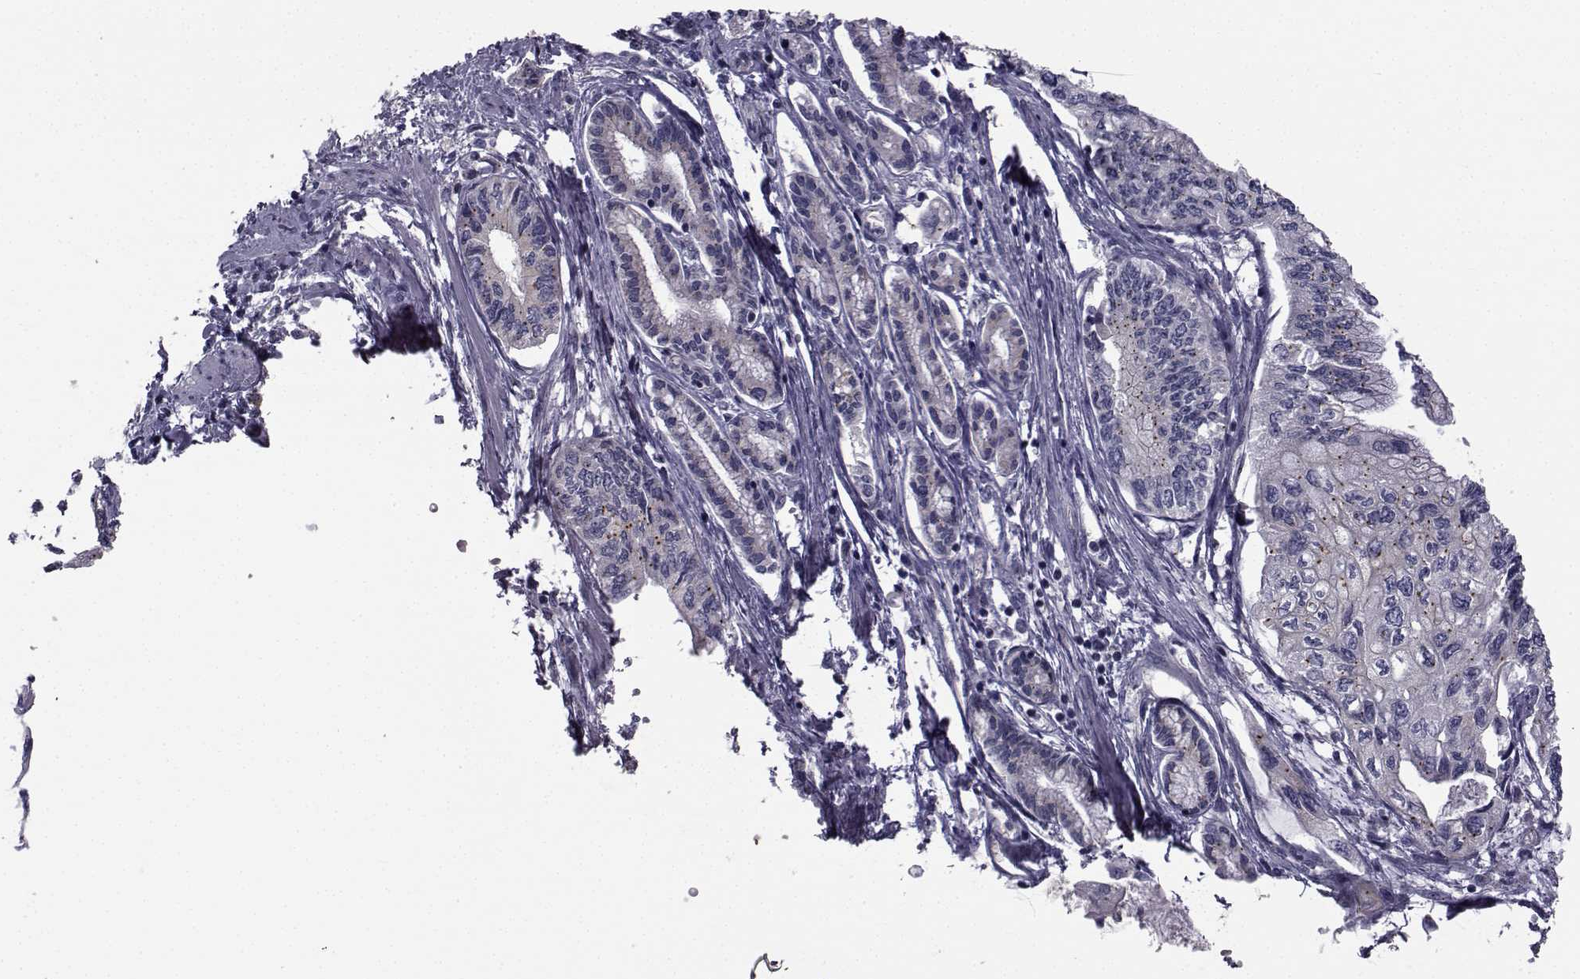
{"staining": {"intensity": "negative", "quantity": "none", "location": "none"}, "tissue": "pancreatic cancer", "cell_type": "Tumor cells", "image_type": "cancer", "snomed": [{"axis": "morphology", "description": "Adenocarcinoma, NOS"}, {"axis": "topography", "description": "Pancreas"}], "caption": "The IHC histopathology image has no significant expression in tumor cells of pancreatic adenocarcinoma tissue. The staining was performed using DAB to visualize the protein expression in brown, while the nuclei were stained in blue with hematoxylin (Magnification: 20x).", "gene": "ANGPT1", "patient": {"sex": "female", "age": 76}}